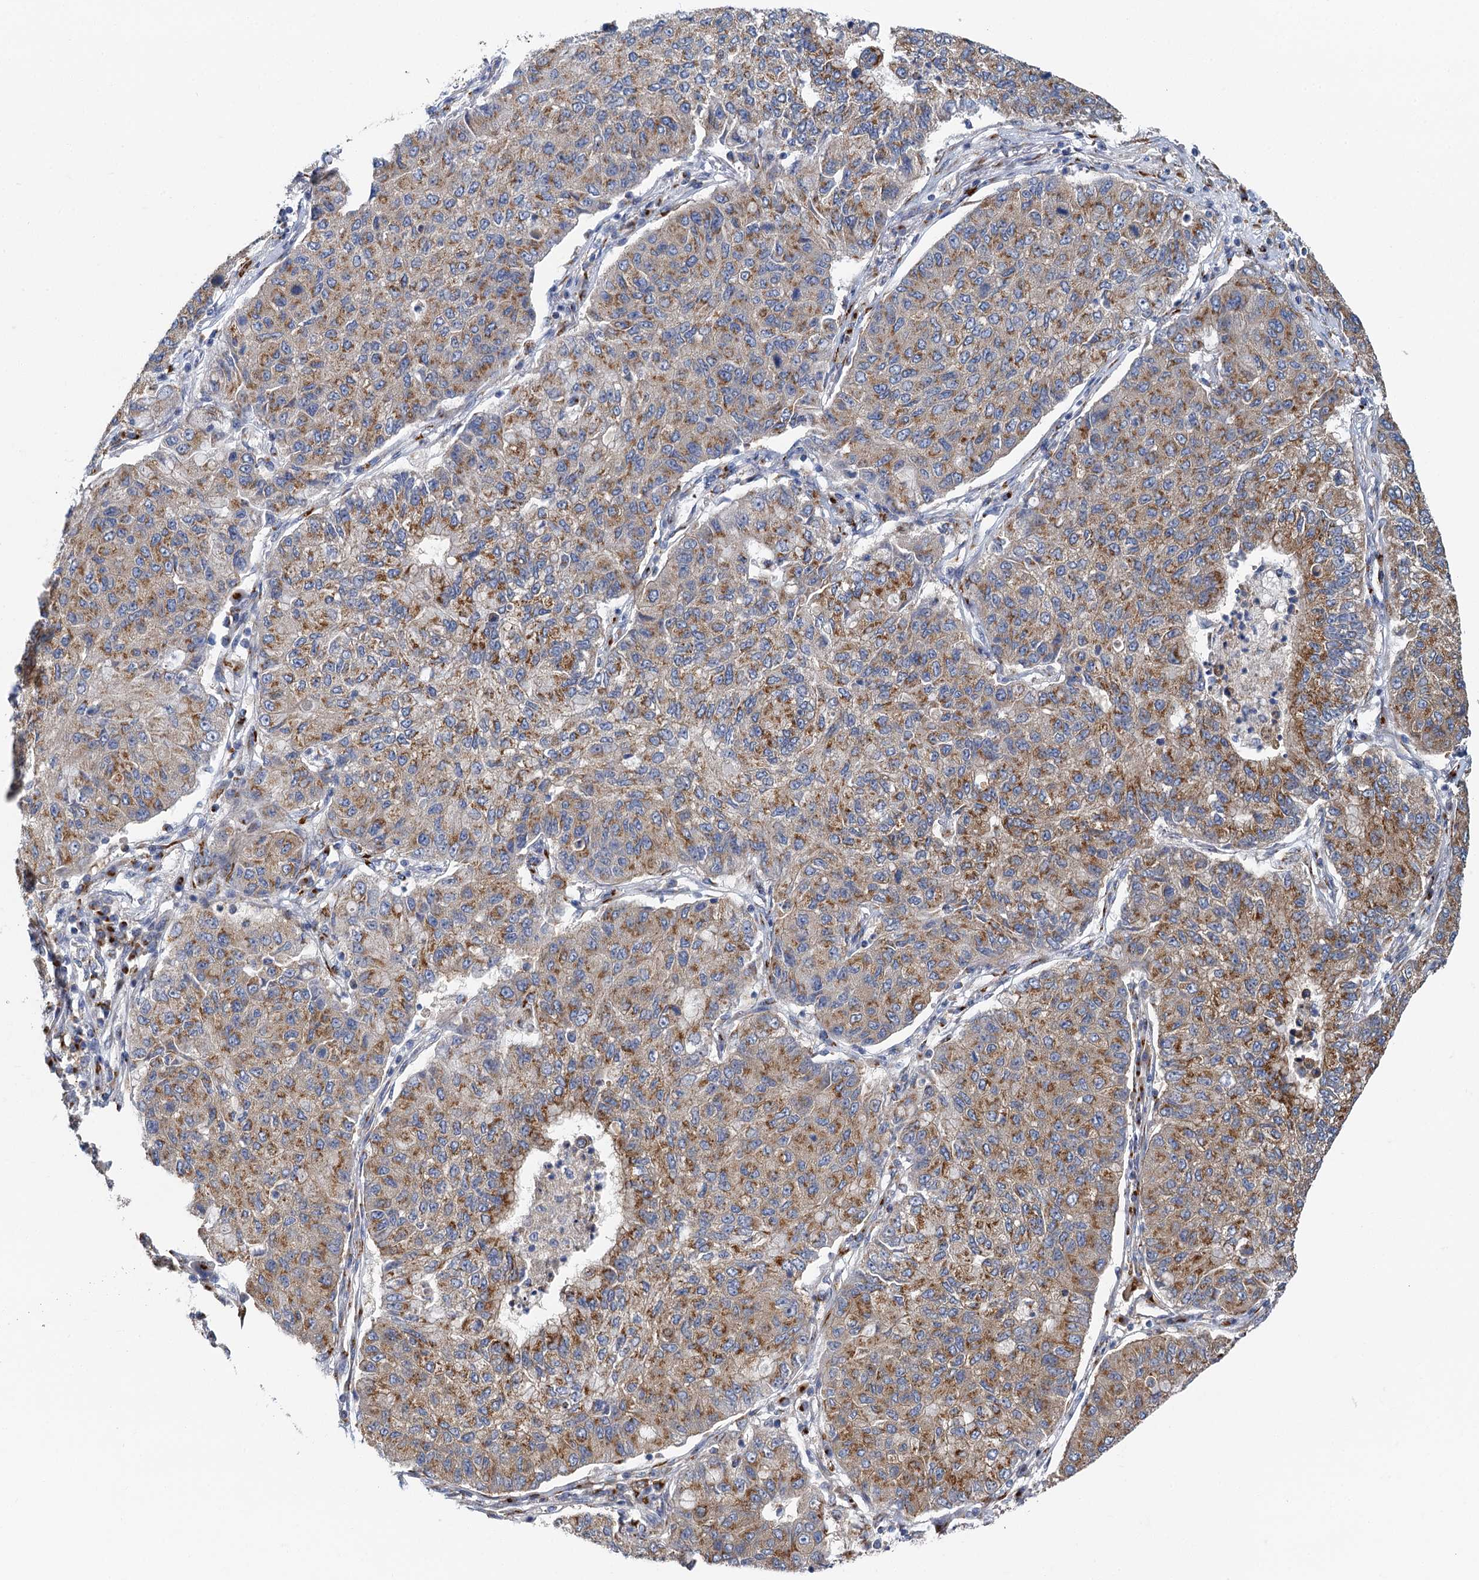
{"staining": {"intensity": "moderate", "quantity": ">75%", "location": "cytoplasmic/membranous"}, "tissue": "lung cancer", "cell_type": "Tumor cells", "image_type": "cancer", "snomed": [{"axis": "morphology", "description": "Squamous cell carcinoma, NOS"}, {"axis": "topography", "description": "Lung"}], "caption": "Lung cancer (squamous cell carcinoma) was stained to show a protein in brown. There is medium levels of moderate cytoplasmic/membranous expression in about >75% of tumor cells.", "gene": "BET1L", "patient": {"sex": "male", "age": 74}}